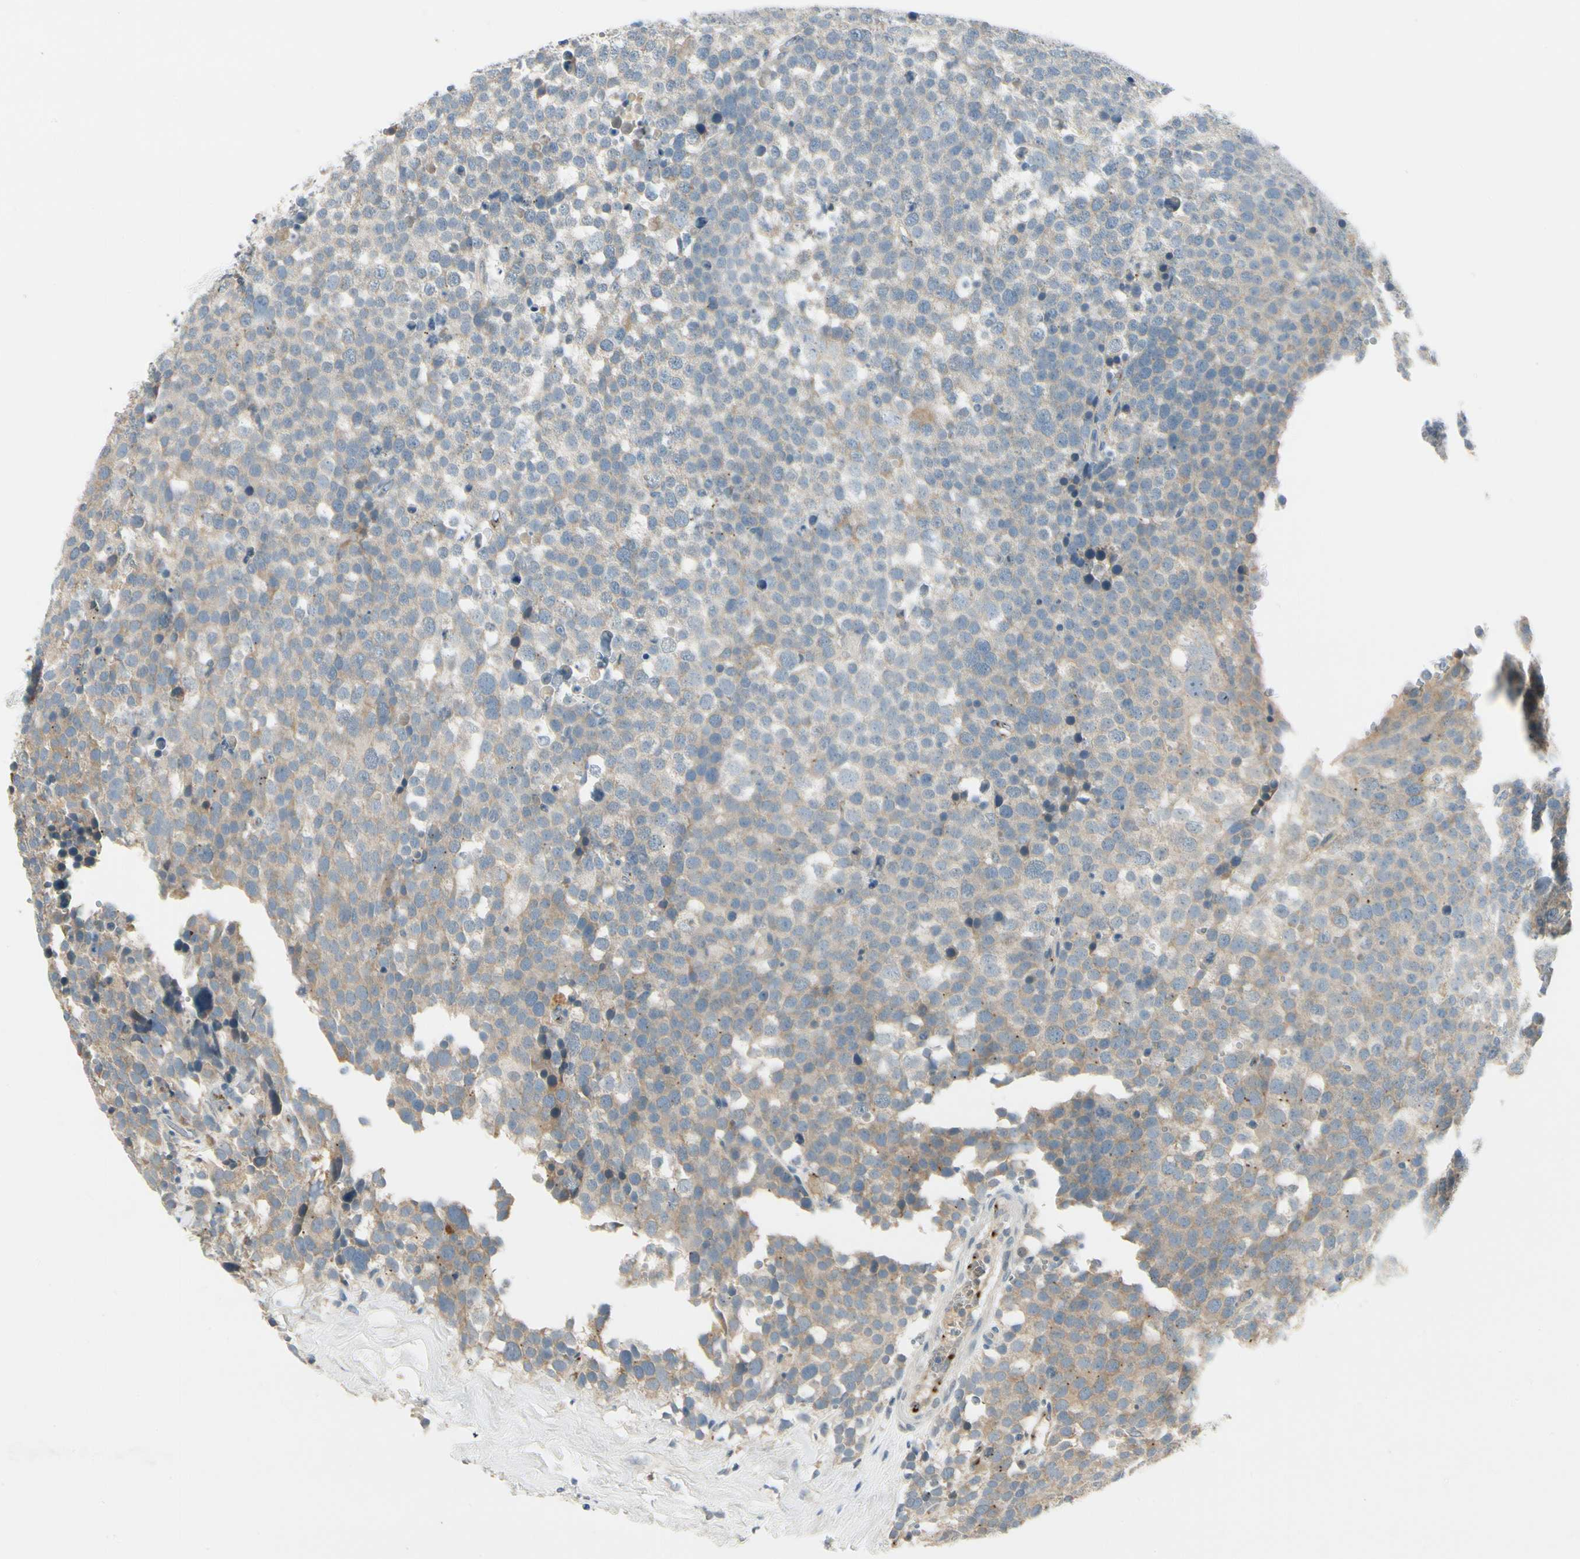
{"staining": {"intensity": "weak", "quantity": ">75%", "location": "cytoplasmic/membranous"}, "tissue": "testis cancer", "cell_type": "Tumor cells", "image_type": "cancer", "snomed": [{"axis": "morphology", "description": "Seminoma, NOS"}, {"axis": "topography", "description": "Testis"}], "caption": "Immunohistochemistry staining of testis cancer (seminoma), which exhibits low levels of weak cytoplasmic/membranous positivity in about >75% of tumor cells indicating weak cytoplasmic/membranous protein positivity. The staining was performed using DAB (brown) for protein detection and nuclei were counterstained in hematoxylin (blue).", "gene": "MANSC1", "patient": {"sex": "male", "age": 71}}